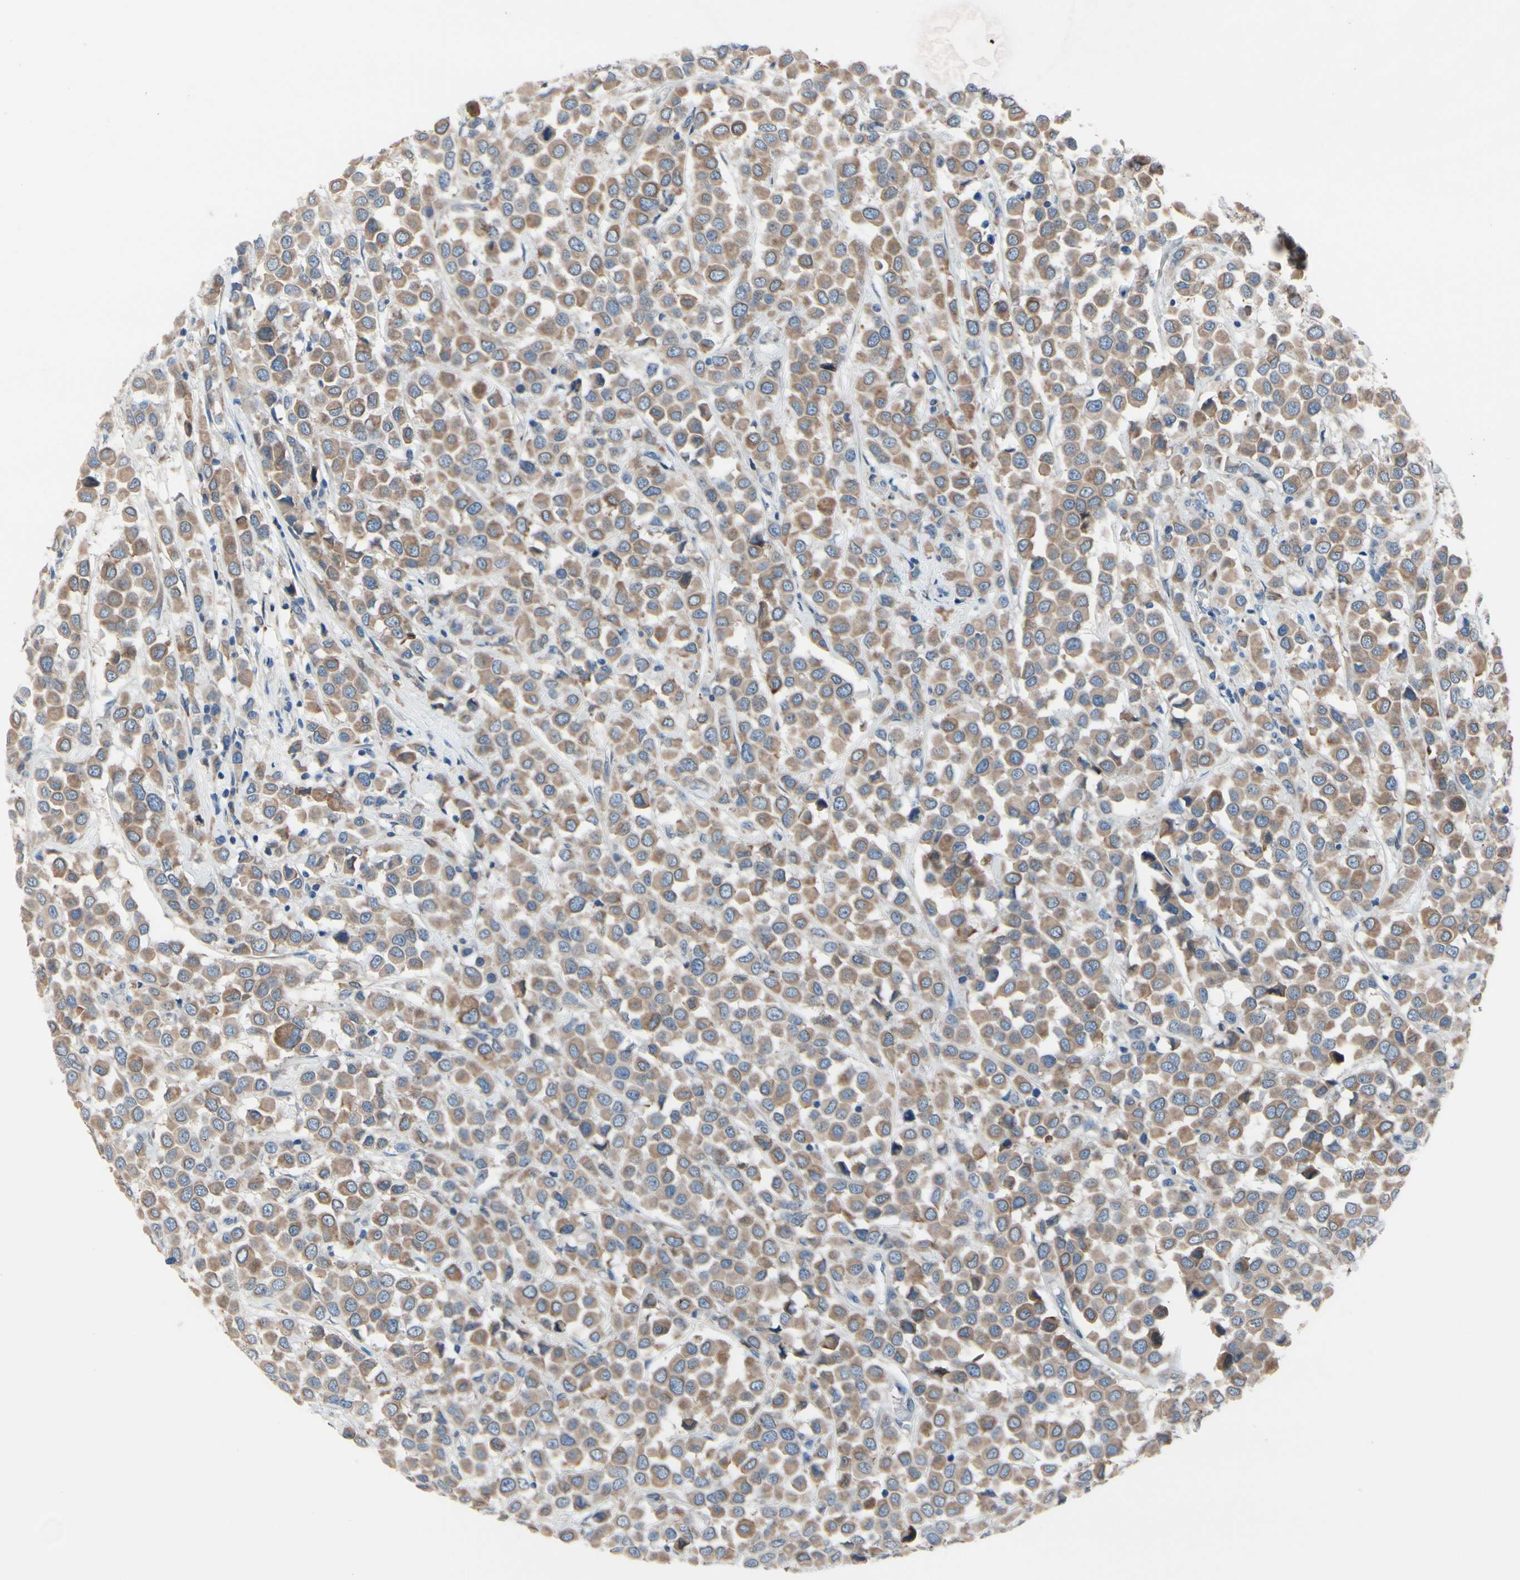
{"staining": {"intensity": "moderate", "quantity": ">75%", "location": "cytoplasmic/membranous"}, "tissue": "breast cancer", "cell_type": "Tumor cells", "image_type": "cancer", "snomed": [{"axis": "morphology", "description": "Duct carcinoma"}, {"axis": "topography", "description": "Breast"}], "caption": "Moderate cytoplasmic/membranous protein staining is present in about >75% of tumor cells in breast cancer (infiltrating ductal carcinoma).", "gene": "PRXL2A", "patient": {"sex": "female", "age": 61}}